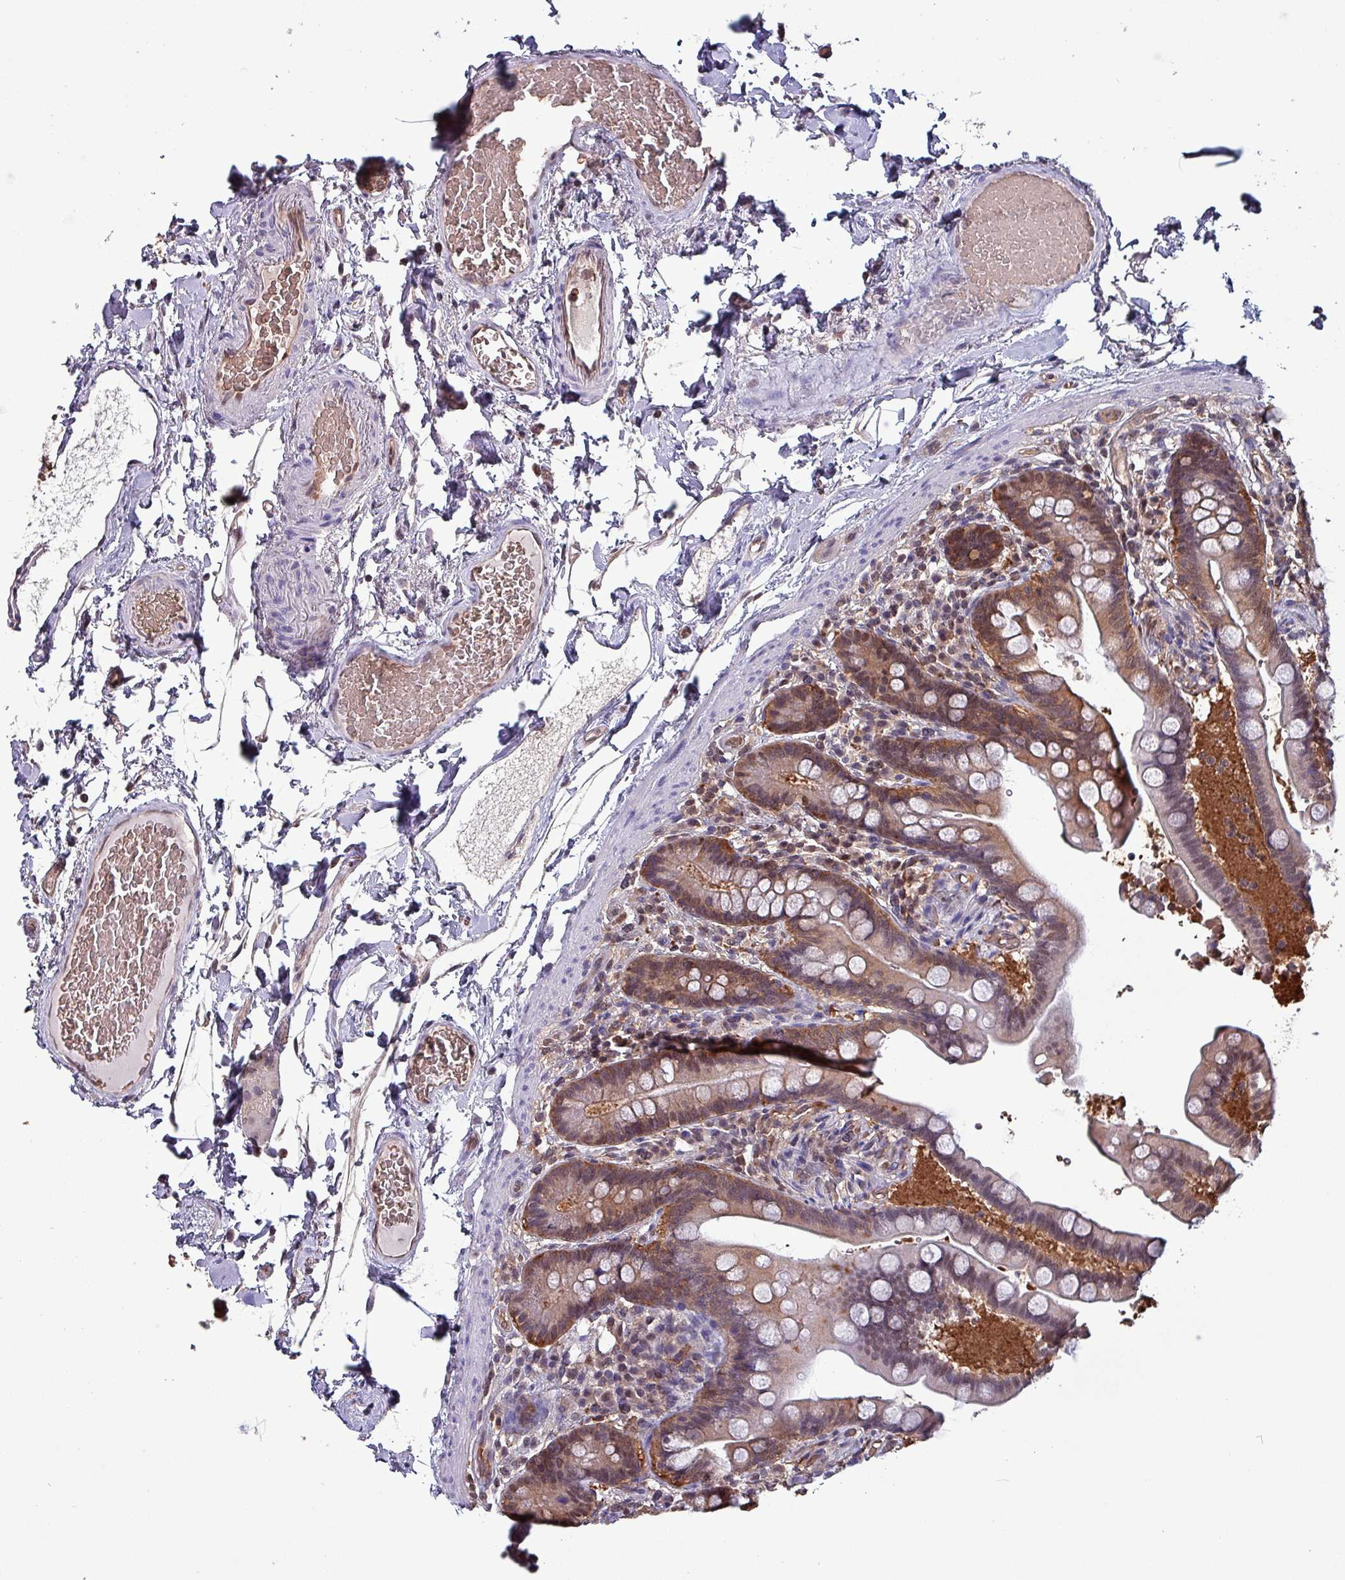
{"staining": {"intensity": "weak", "quantity": ">75%", "location": "cytoplasmic/membranous,nuclear"}, "tissue": "colon", "cell_type": "Endothelial cells", "image_type": "normal", "snomed": [{"axis": "morphology", "description": "Normal tissue, NOS"}, {"axis": "topography", "description": "Smooth muscle"}, {"axis": "topography", "description": "Colon"}], "caption": "The immunohistochemical stain shows weak cytoplasmic/membranous,nuclear staining in endothelial cells of normal colon. (Brightfield microscopy of DAB IHC at high magnification).", "gene": "PSMB8", "patient": {"sex": "male", "age": 73}}